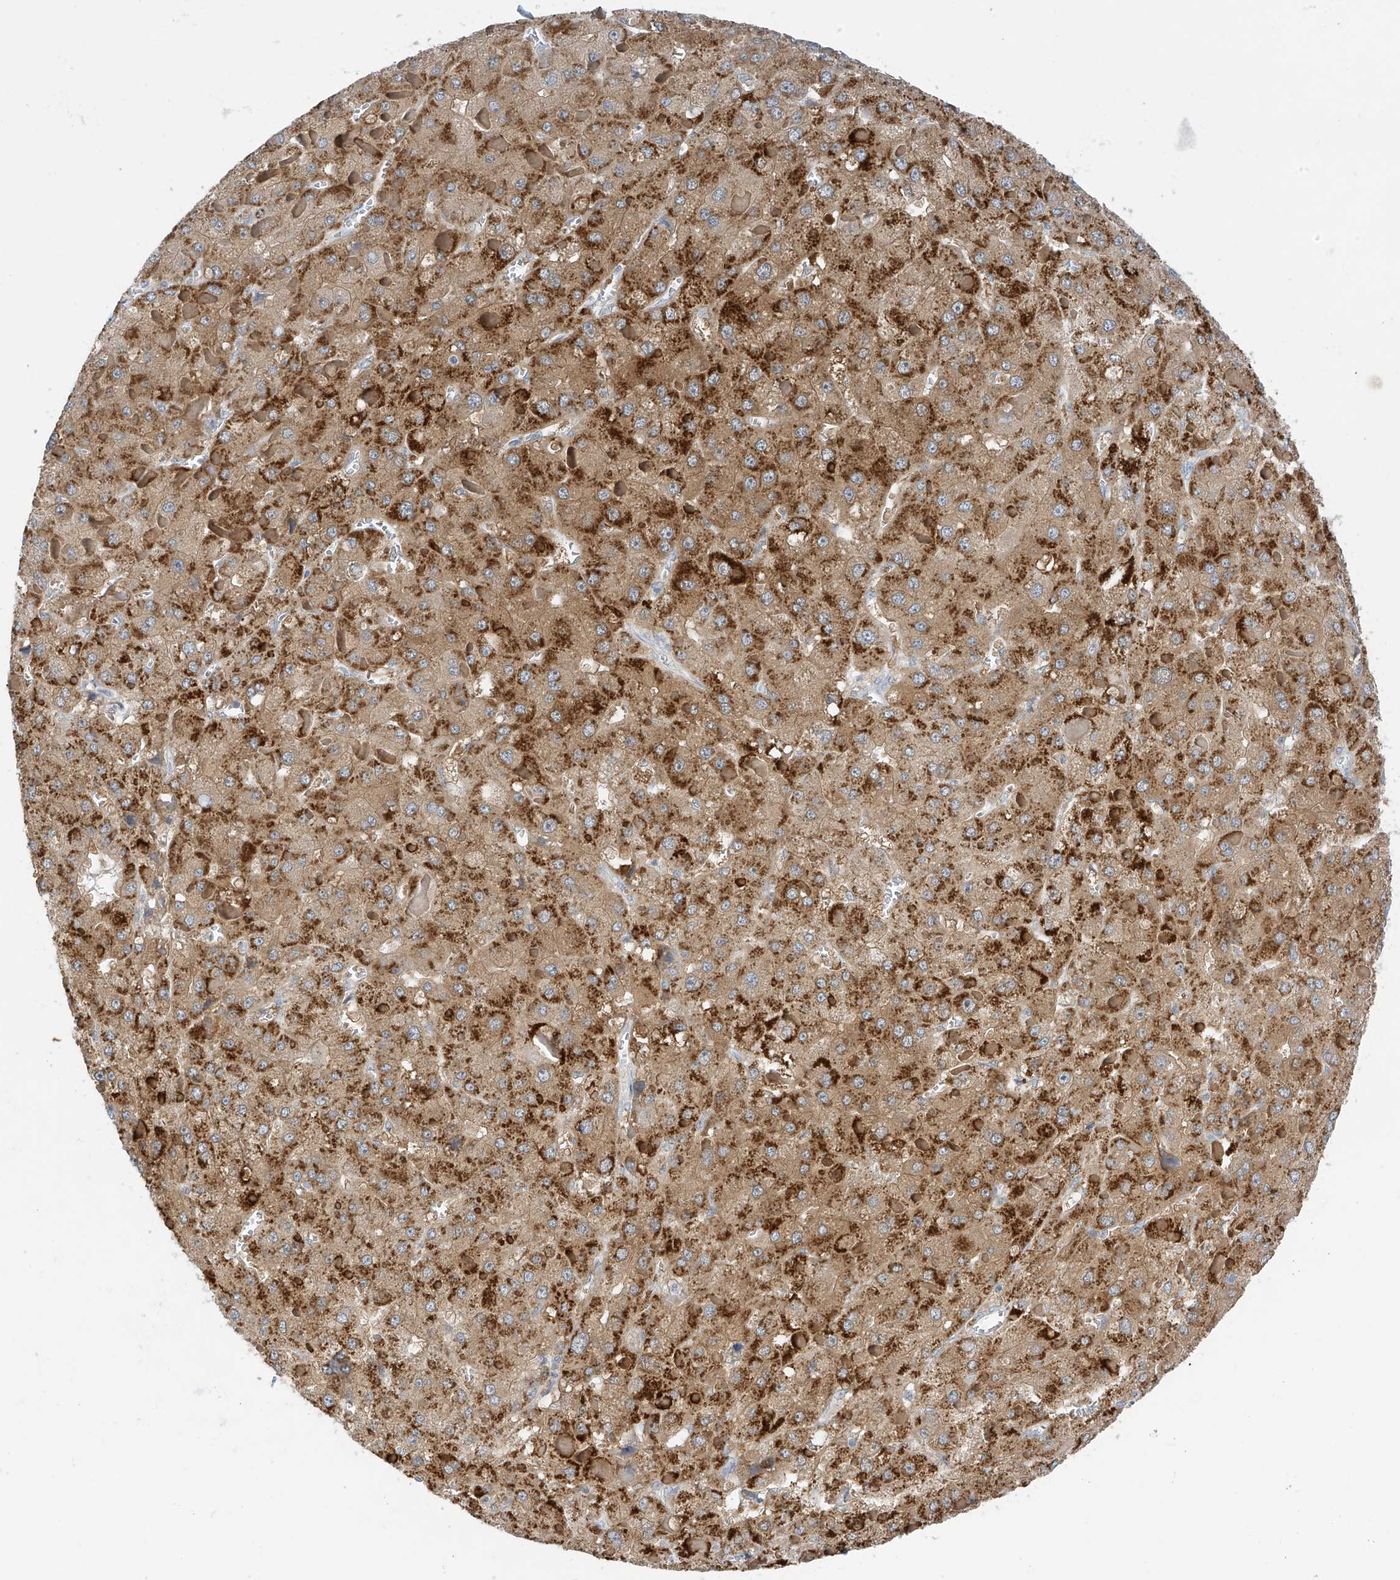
{"staining": {"intensity": "moderate", "quantity": ">75%", "location": "cytoplasmic/membranous"}, "tissue": "liver cancer", "cell_type": "Tumor cells", "image_type": "cancer", "snomed": [{"axis": "morphology", "description": "Carcinoma, Hepatocellular, NOS"}, {"axis": "topography", "description": "Liver"}], "caption": "The photomicrograph demonstrates immunohistochemical staining of liver cancer. There is moderate cytoplasmic/membranous staining is appreciated in about >75% of tumor cells. The staining is performed using DAB brown chromogen to label protein expression. The nuclei are counter-stained blue using hematoxylin.", "gene": "APLF", "patient": {"sex": "female", "age": 73}}